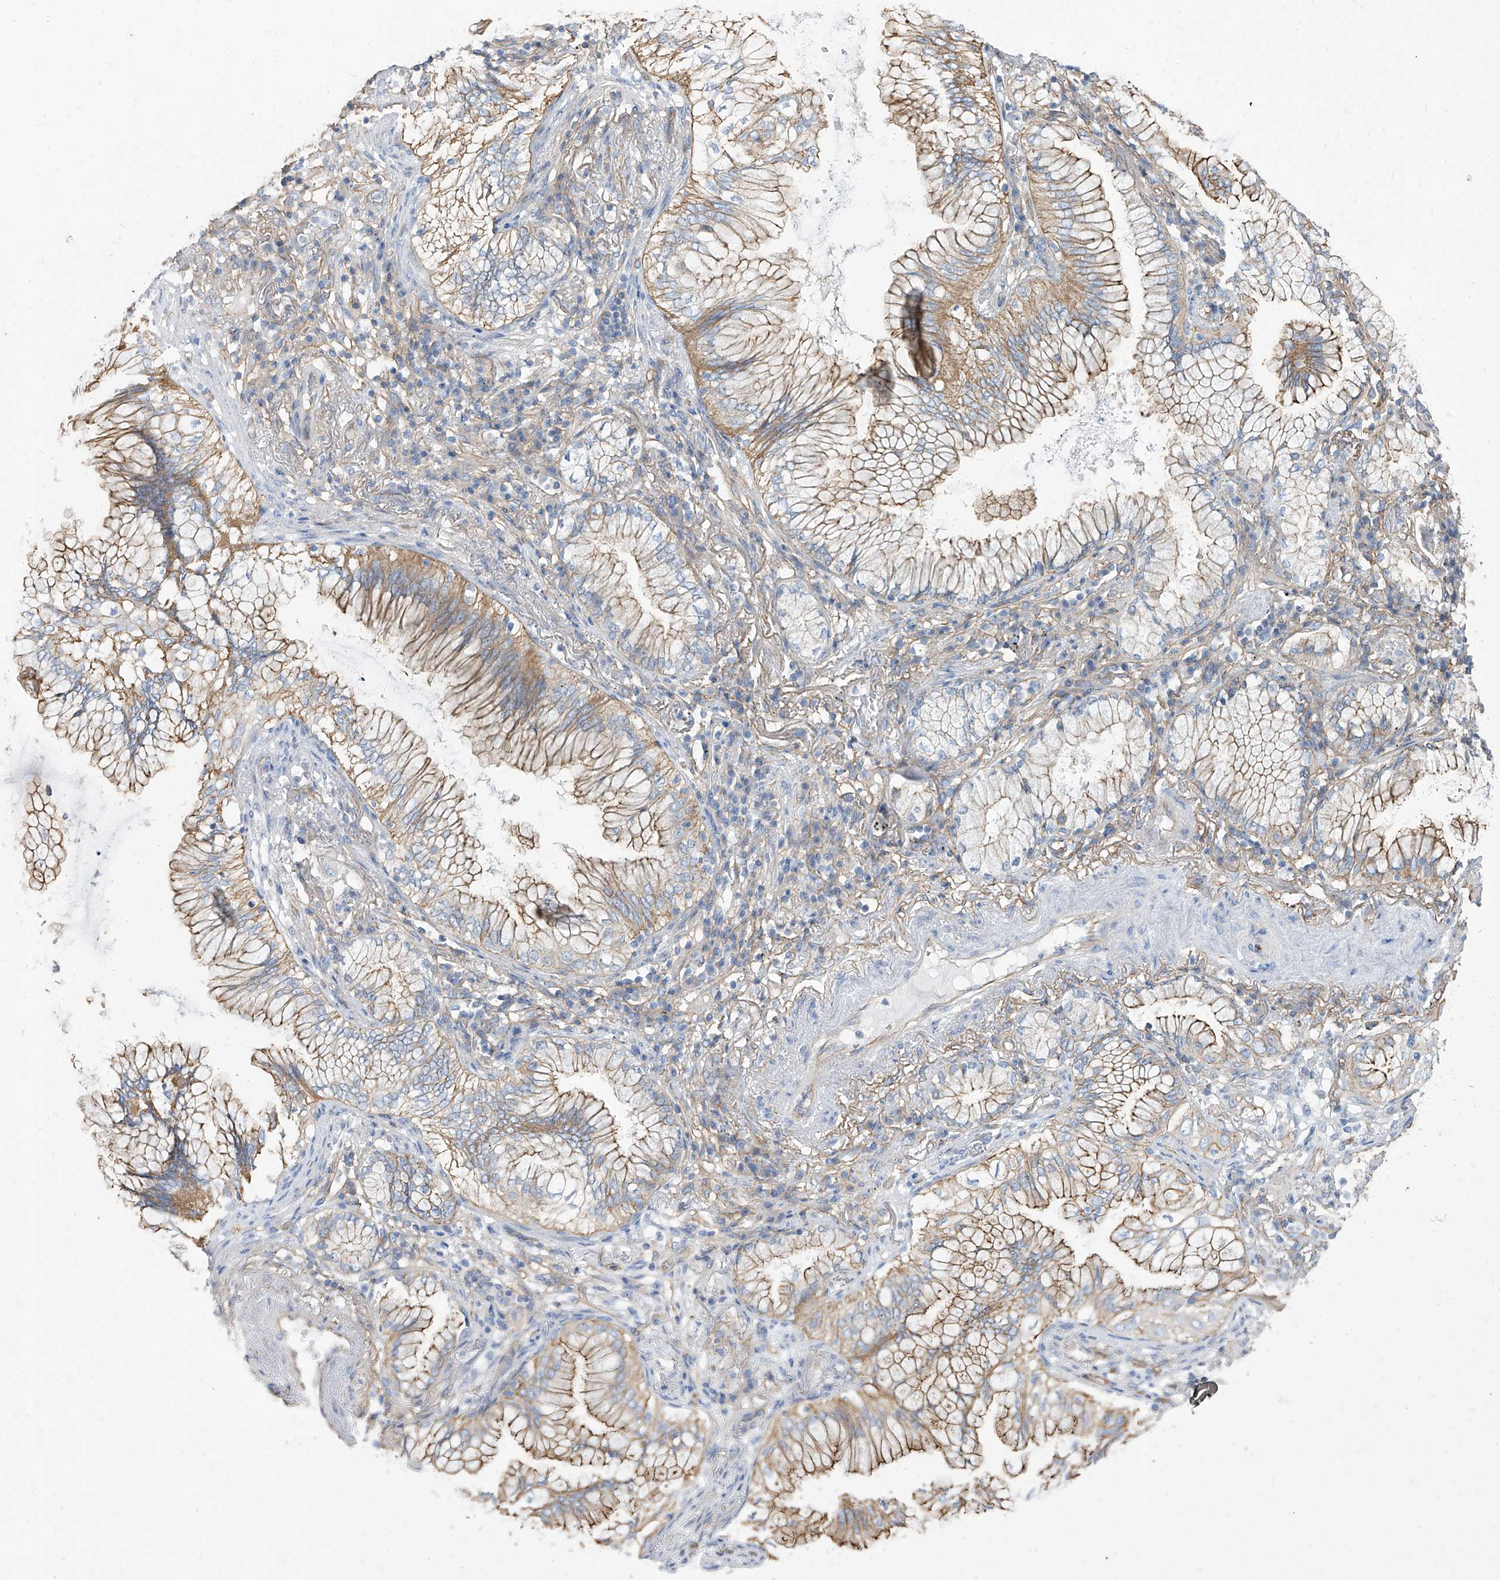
{"staining": {"intensity": "moderate", "quantity": ">75%", "location": "cytoplasmic/membranous"}, "tissue": "lung cancer", "cell_type": "Tumor cells", "image_type": "cancer", "snomed": [{"axis": "morphology", "description": "Adenocarcinoma, NOS"}, {"axis": "topography", "description": "Lung"}], "caption": "The immunohistochemical stain highlights moderate cytoplasmic/membranous staining in tumor cells of lung cancer (adenocarcinoma) tissue.", "gene": "TXLNB", "patient": {"sex": "female", "age": 70}}